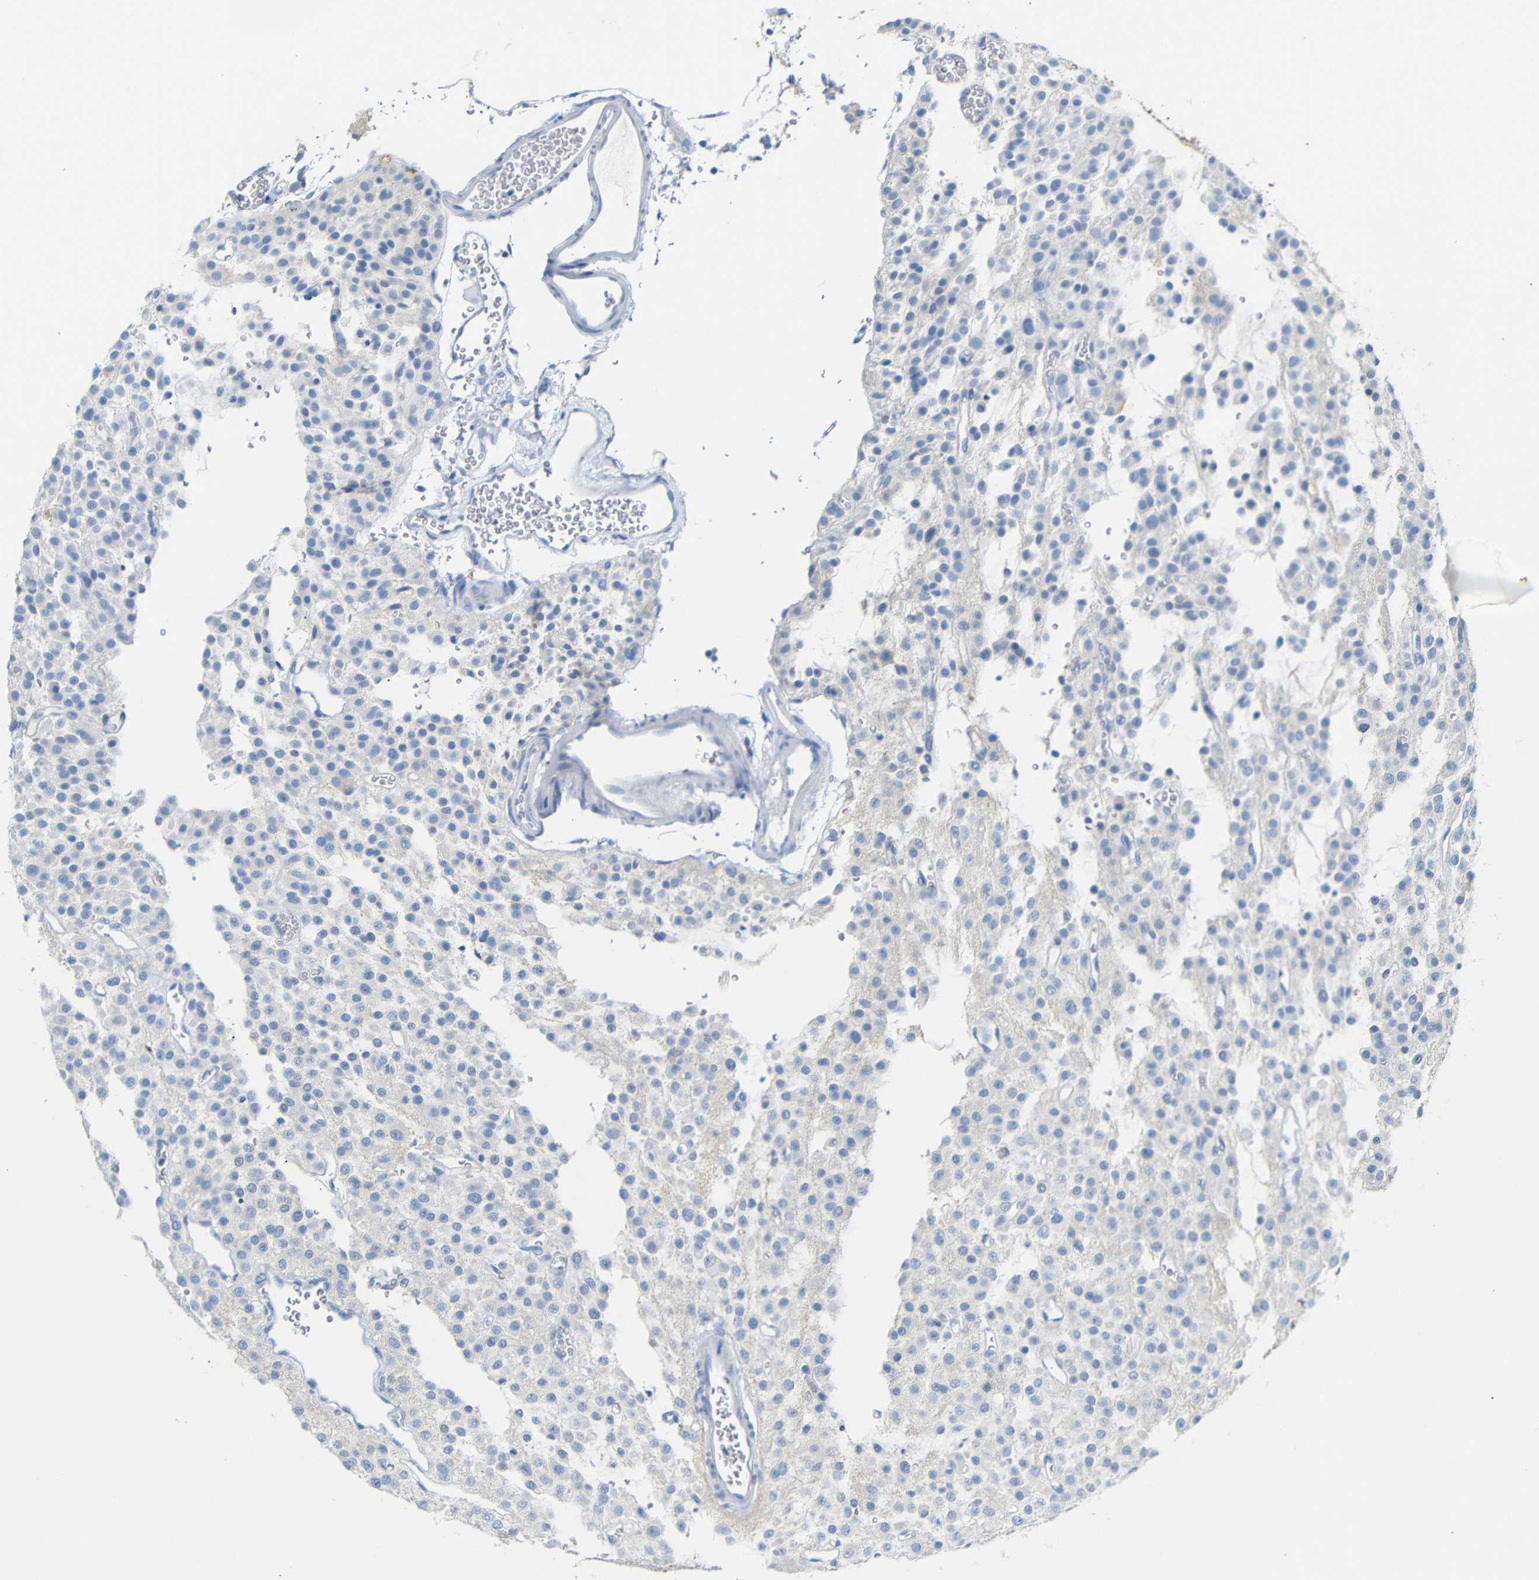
{"staining": {"intensity": "negative", "quantity": "none", "location": "none"}, "tissue": "glioma", "cell_type": "Tumor cells", "image_type": "cancer", "snomed": [{"axis": "morphology", "description": "Glioma, malignant, Low grade"}, {"axis": "topography", "description": "Brain"}], "caption": "This photomicrograph is of malignant glioma (low-grade) stained with IHC to label a protein in brown with the nuclei are counter-stained blue. There is no positivity in tumor cells.", "gene": "FCRL1", "patient": {"sex": "male", "age": 38}}